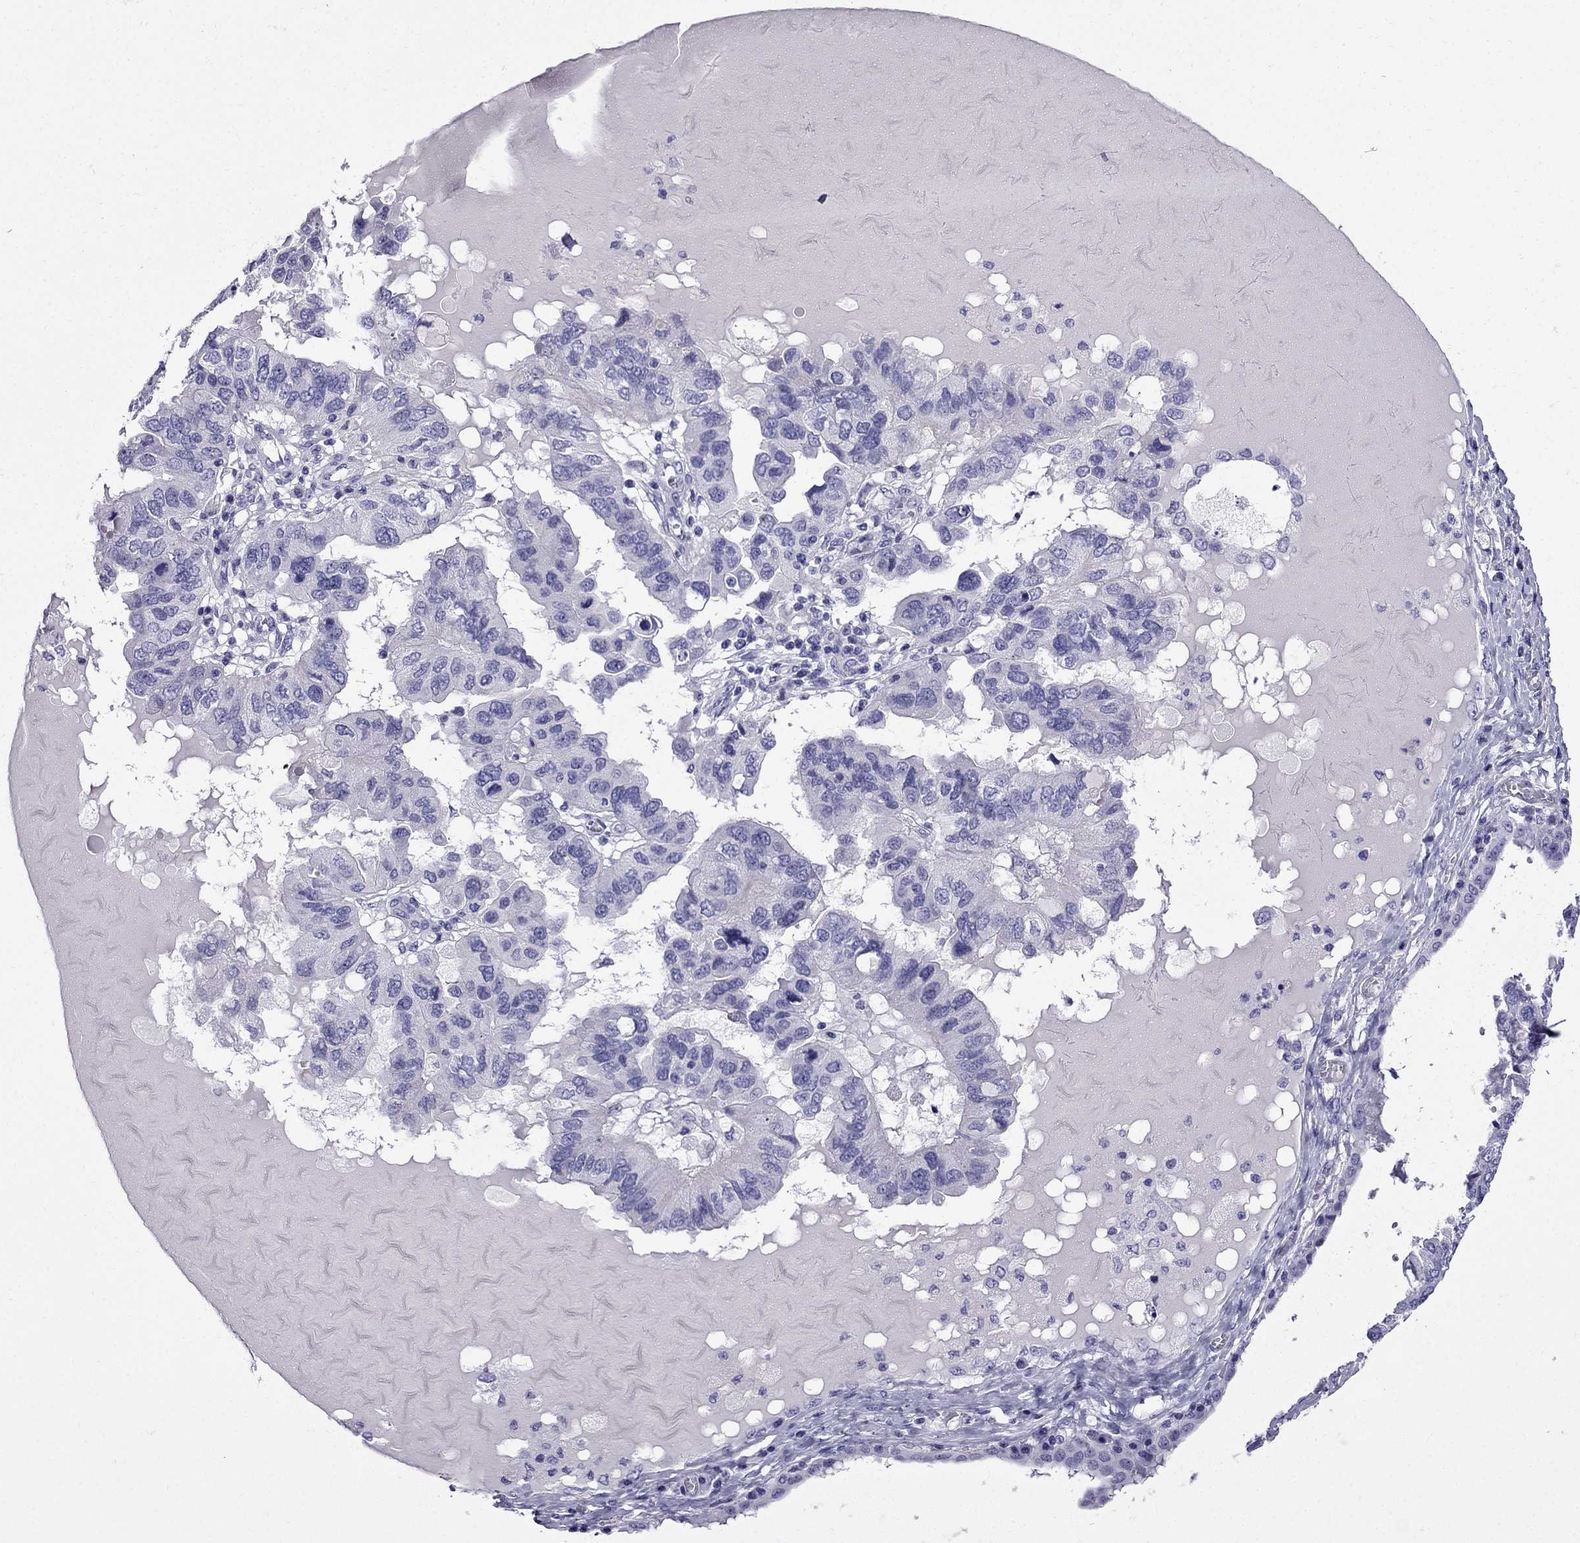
{"staining": {"intensity": "negative", "quantity": "none", "location": "none"}, "tissue": "ovarian cancer", "cell_type": "Tumor cells", "image_type": "cancer", "snomed": [{"axis": "morphology", "description": "Cystadenocarcinoma, serous, NOS"}, {"axis": "topography", "description": "Ovary"}], "caption": "High magnification brightfield microscopy of ovarian cancer stained with DAB (brown) and counterstained with hematoxylin (blue): tumor cells show no significant staining. (Stains: DAB (3,3'-diaminobenzidine) immunohistochemistry with hematoxylin counter stain, Microscopy: brightfield microscopy at high magnification).", "gene": "ERC2", "patient": {"sex": "female", "age": 79}}